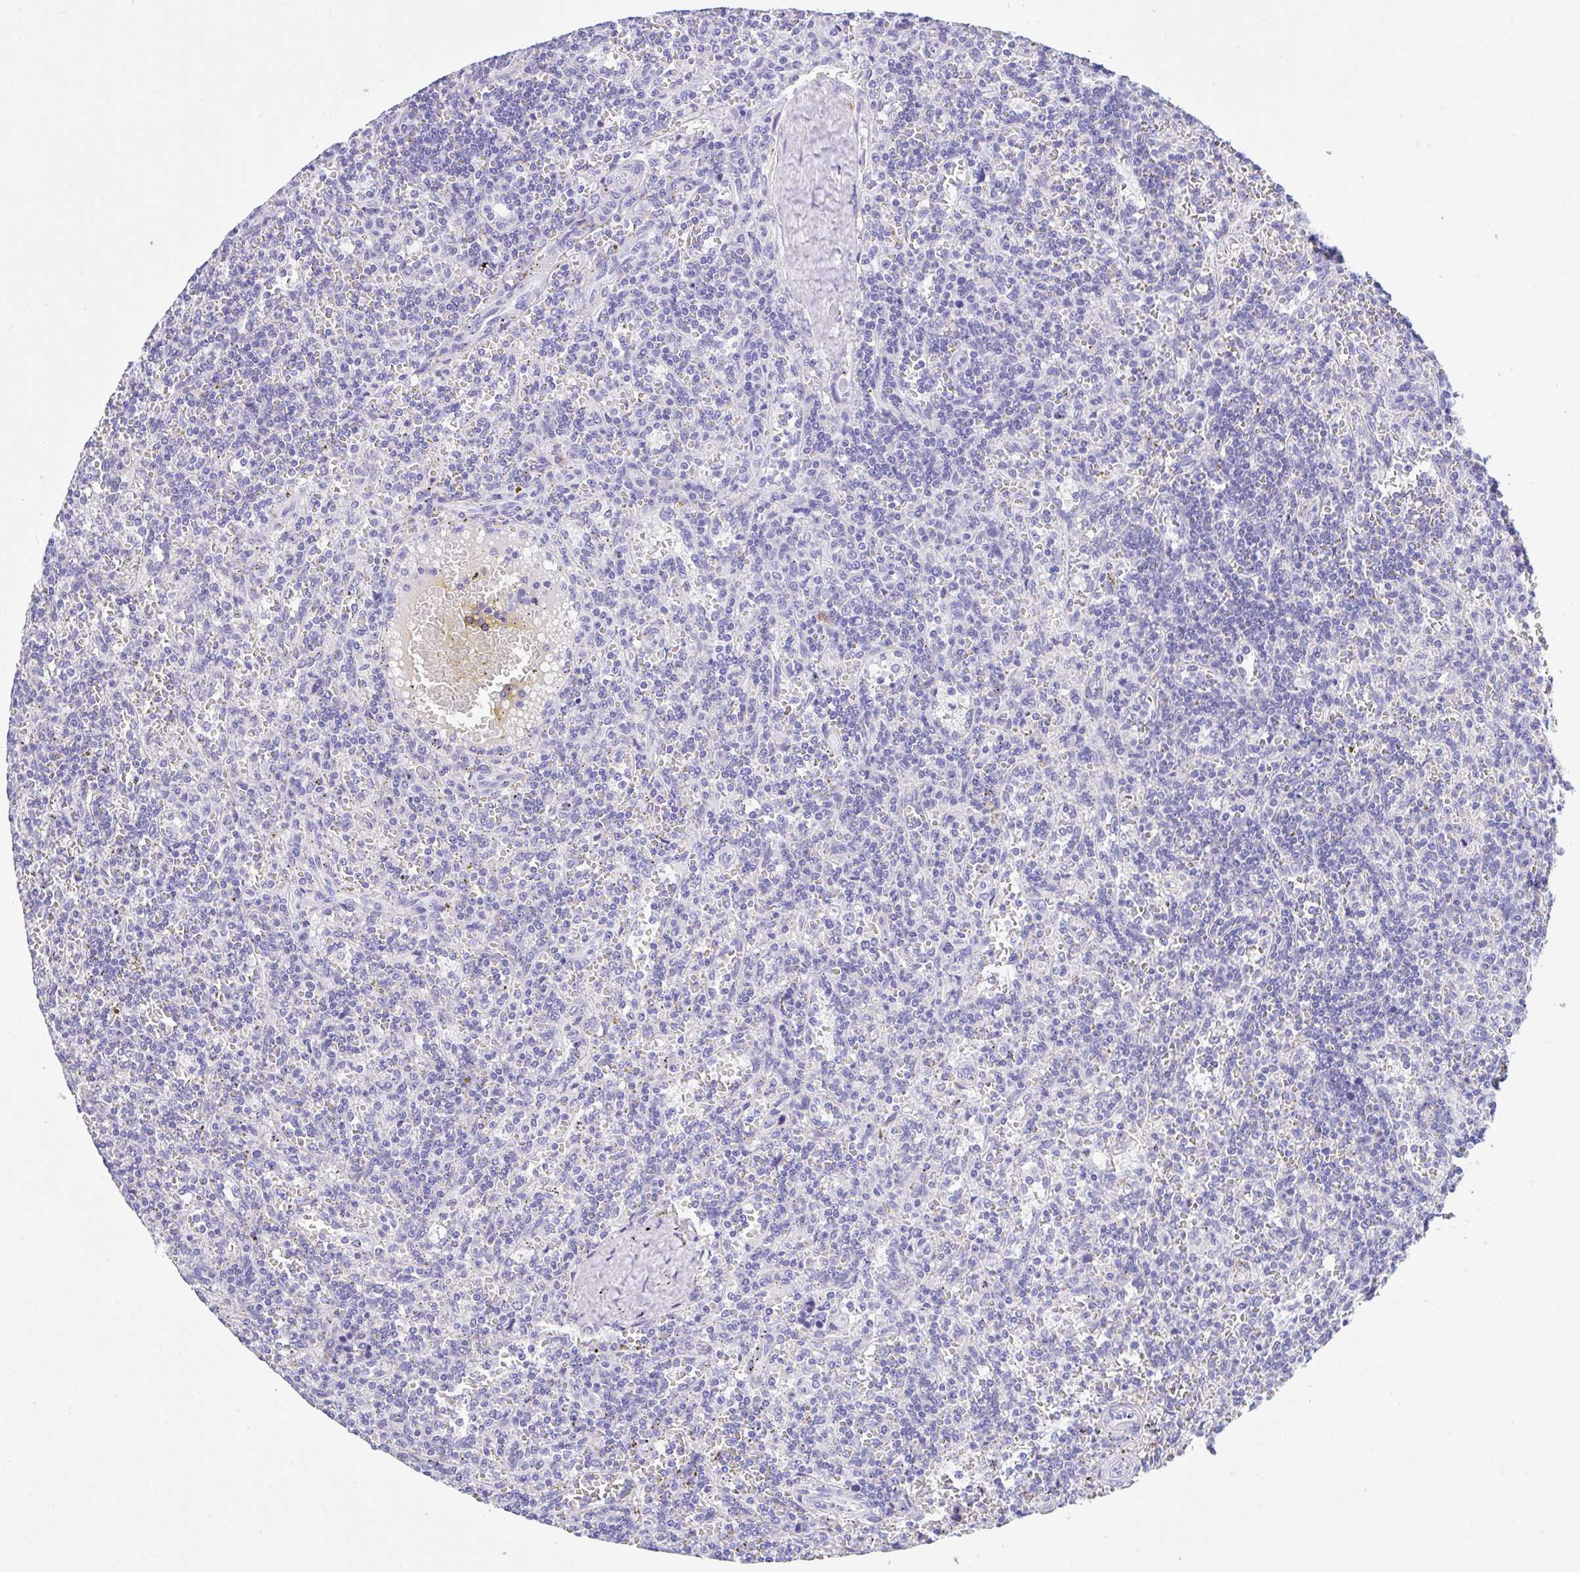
{"staining": {"intensity": "negative", "quantity": "none", "location": "none"}, "tissue": "lymphoma", "cell_type": "Tumor cells", "image_type": "cancer", "snomed": [{"axis": "morphology", "description": "Malignant lymphoma, non-Hodgkin's type, Low grade"}, {"axis": "topography", "description": "Spleen"}], "caption": "Low-grade malignant lymphoma, non-Hodgkin's type was stained to show a protein in brown. There is no significant expression in tumor cells. The staining was performed using DAB (3,3'-diaminobenzidine) to visualize the protein expression in brown, while the nuclei were stained in blue with hematoxylin (Magnification: 20x).", "gene": "FBXL20", "patient": {"sex": "male", "age": 73}}